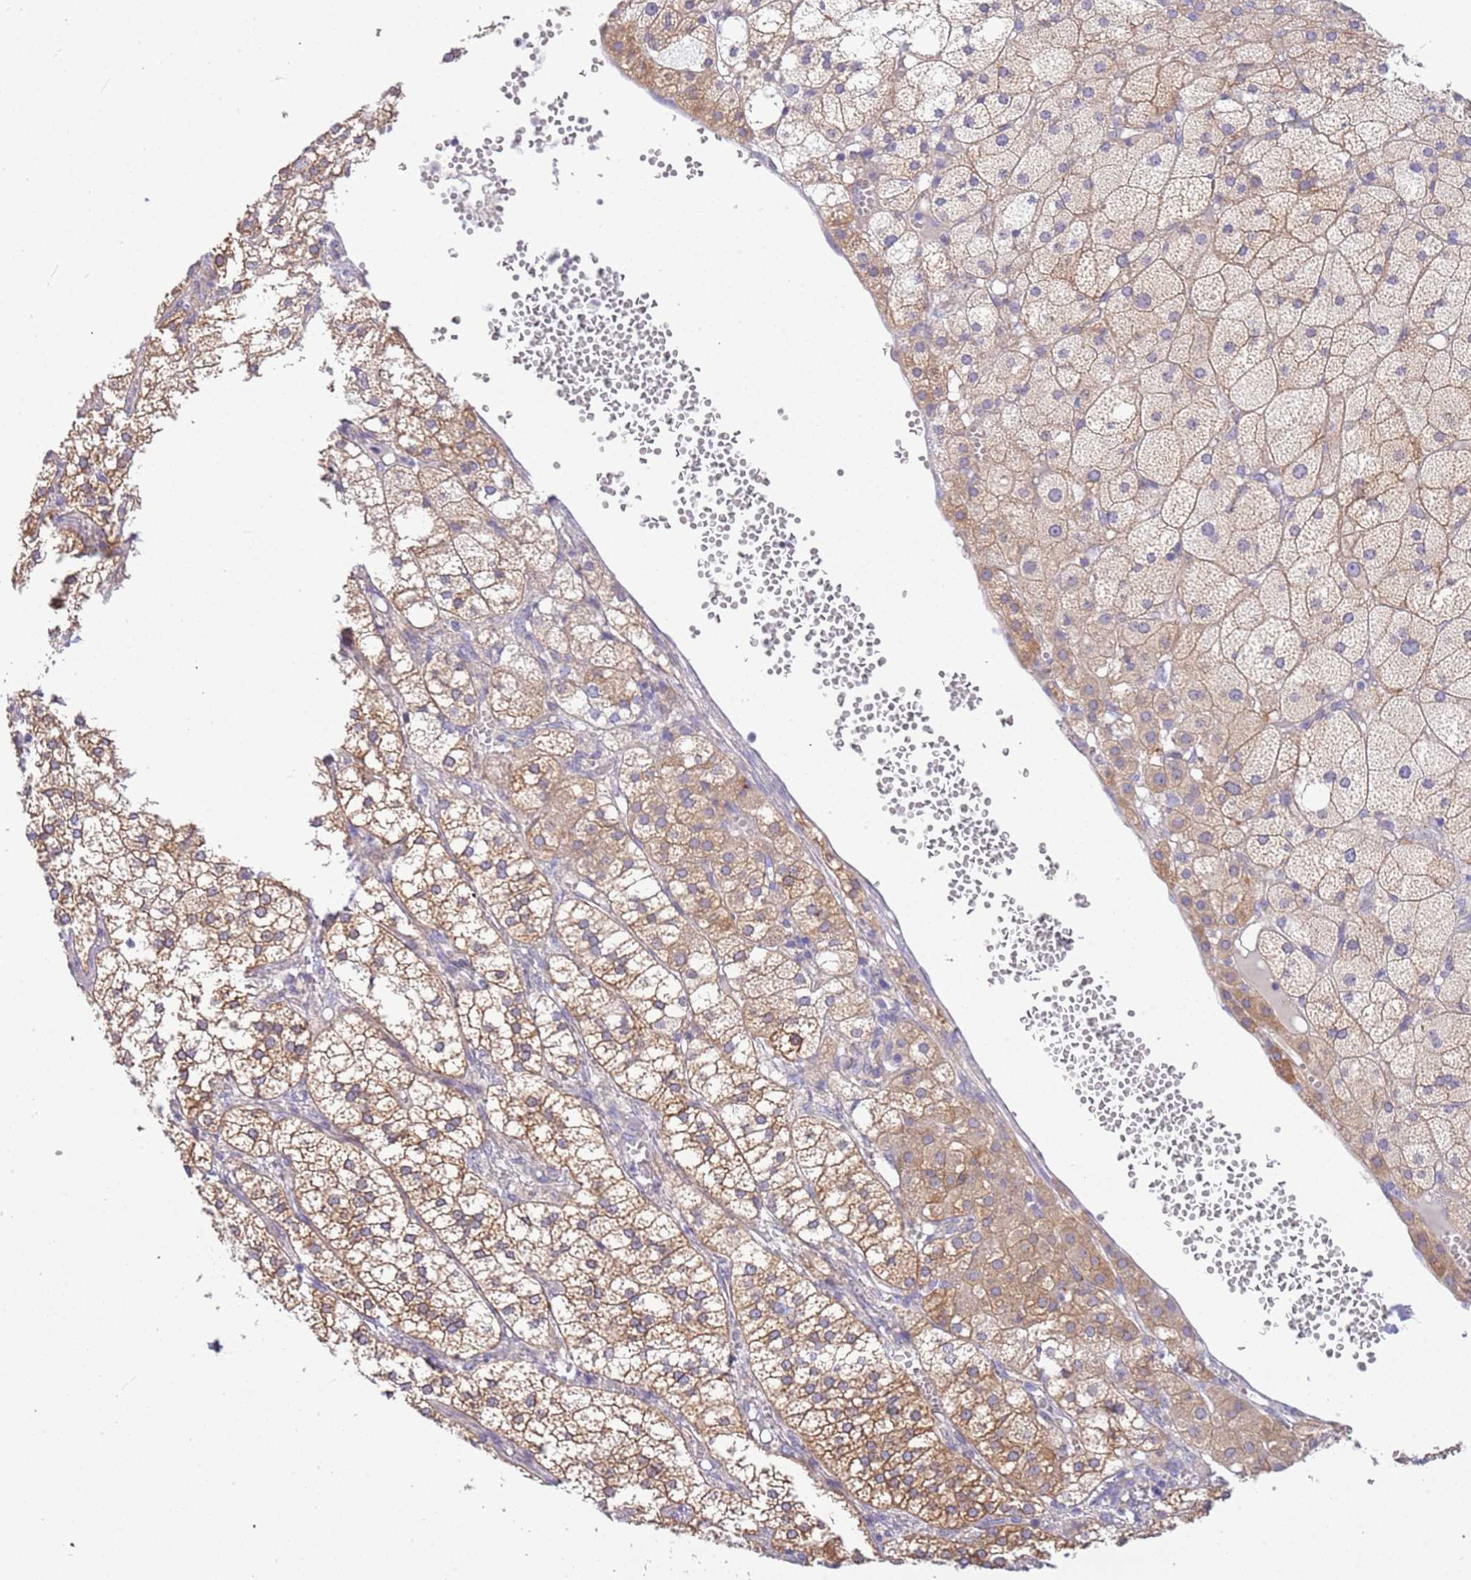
{"staining": {"intensity": "moderate", "quantity": "25%-75%", "location": "cytoplasmic/membranous"}, "tissue": "adrenal gland", "cell_type": "Glandular cells", "image_type": "normal", "snomed": [{"axis": "morphology", "description": "Normal tissue, NOS"}, {"axis": "topography", "description": "Adrenal gland"}], "caption": "DAB (3,3'-diaminobenzidine) immunohistochemical staining of benign adrenal gland reveals moderate cytoplasmic/membranous protein positivity in approximately 25%-75% of glandular cells.", "gene": "STIP1", "patient": {"sex": "female", "age": 61}}